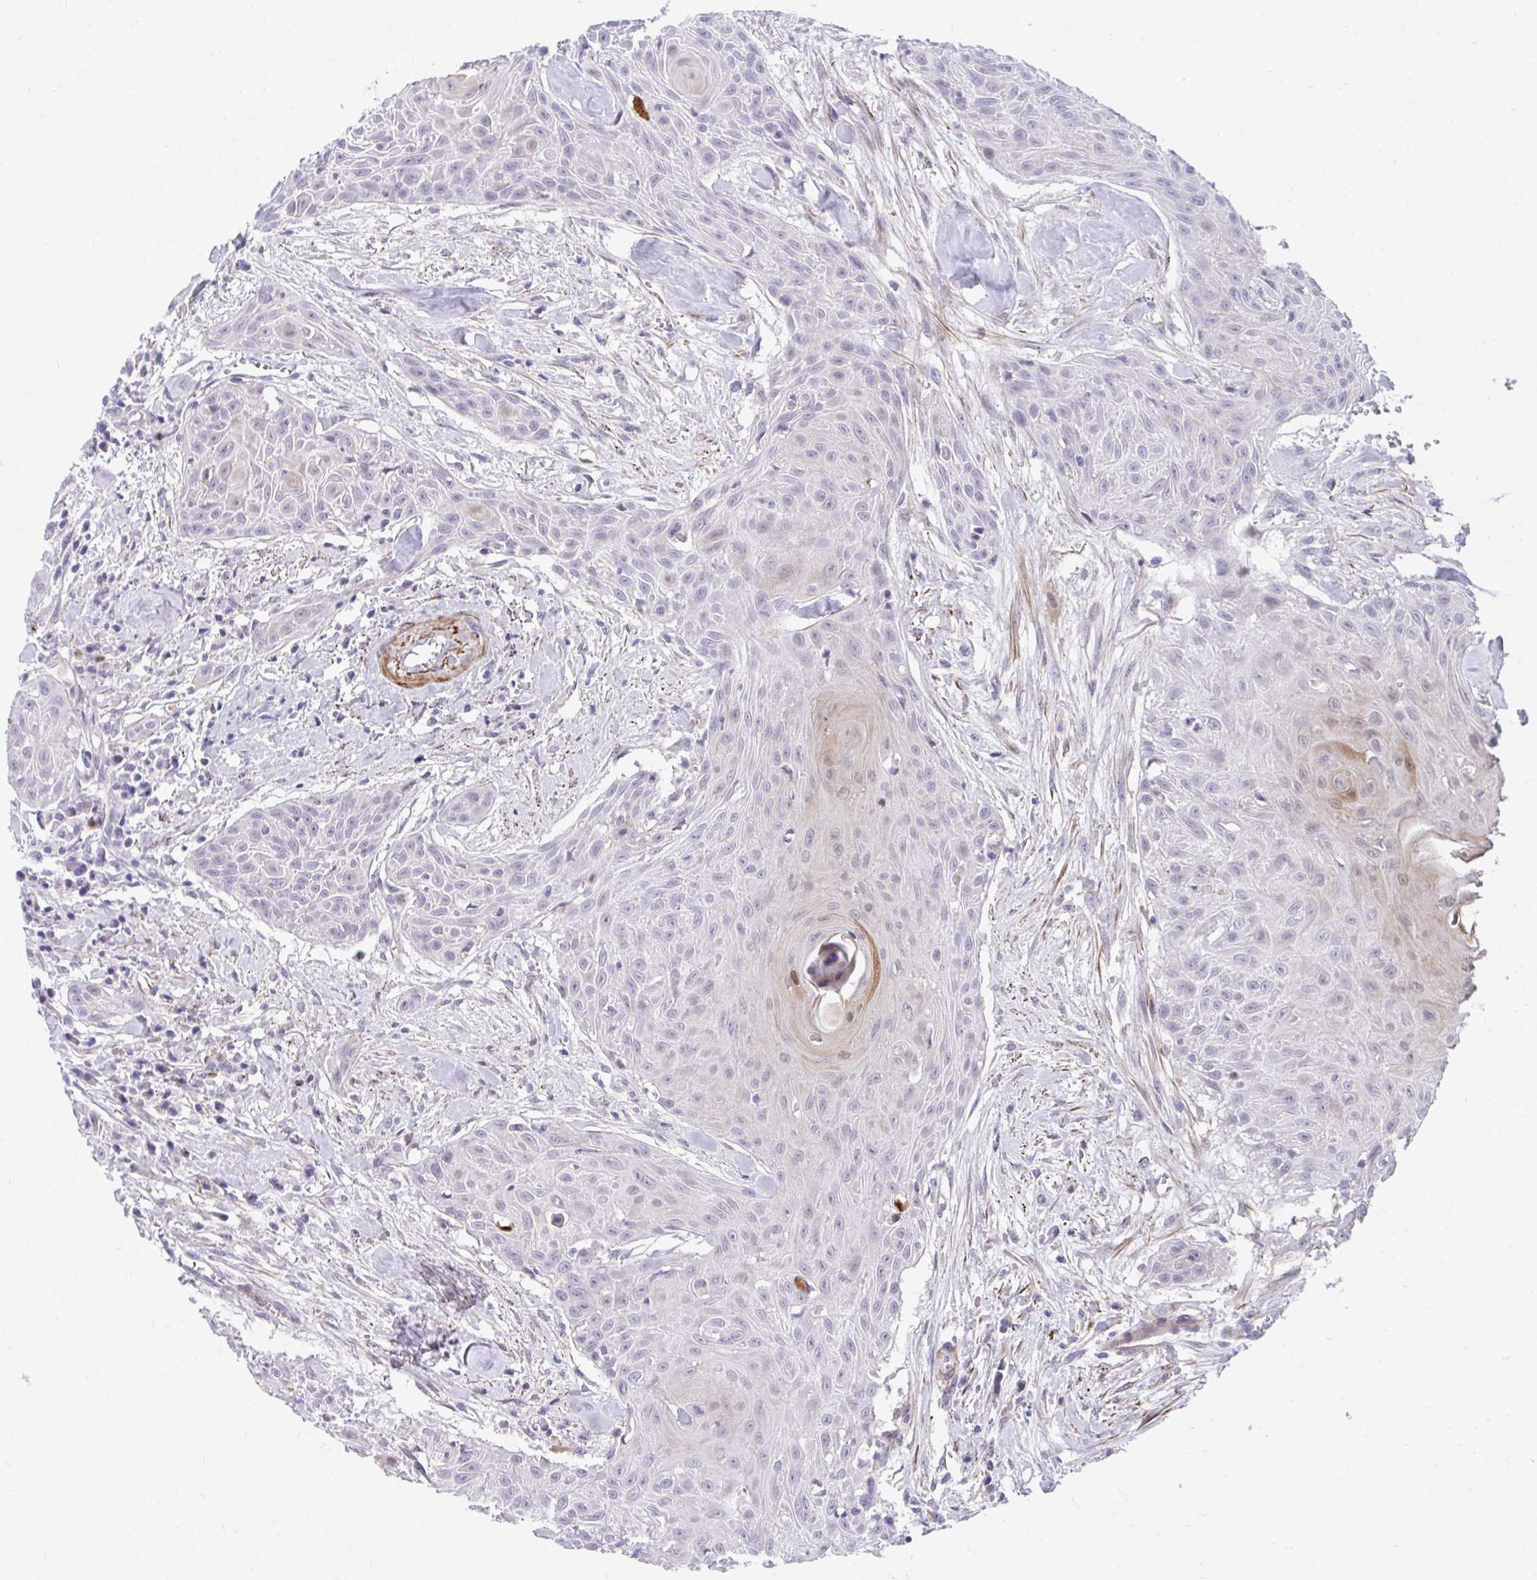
{"staining": {"intensity": "moderate", "quantity": "<25%", "location": "cytoplasmic/membranous,nuclear"}, "tissue": "head and neck cancer", "cell_type": "Tumor cells", "image_type": "cancer", "snomed": [{"axis": "morphology", "description": "Squamous cell carcinoma, NOS"}, {"axis": "topography", "description": "Lymph node"}, {"axis": "topography", "description": "Salivary gland"}, {"axis": "topography", "description": "Head-Neck"}], "caption": "Immunohistochemistry (IHC) photomicrograph of head and neck cancer stained for a protein (brown), which exhibits low levels of moderate cytoplasmic/membranous and nuclear positivity in approximately <25% of tumor cells.", "gene": "CSTB", "patient": {"sex": "female", "age": 74}}